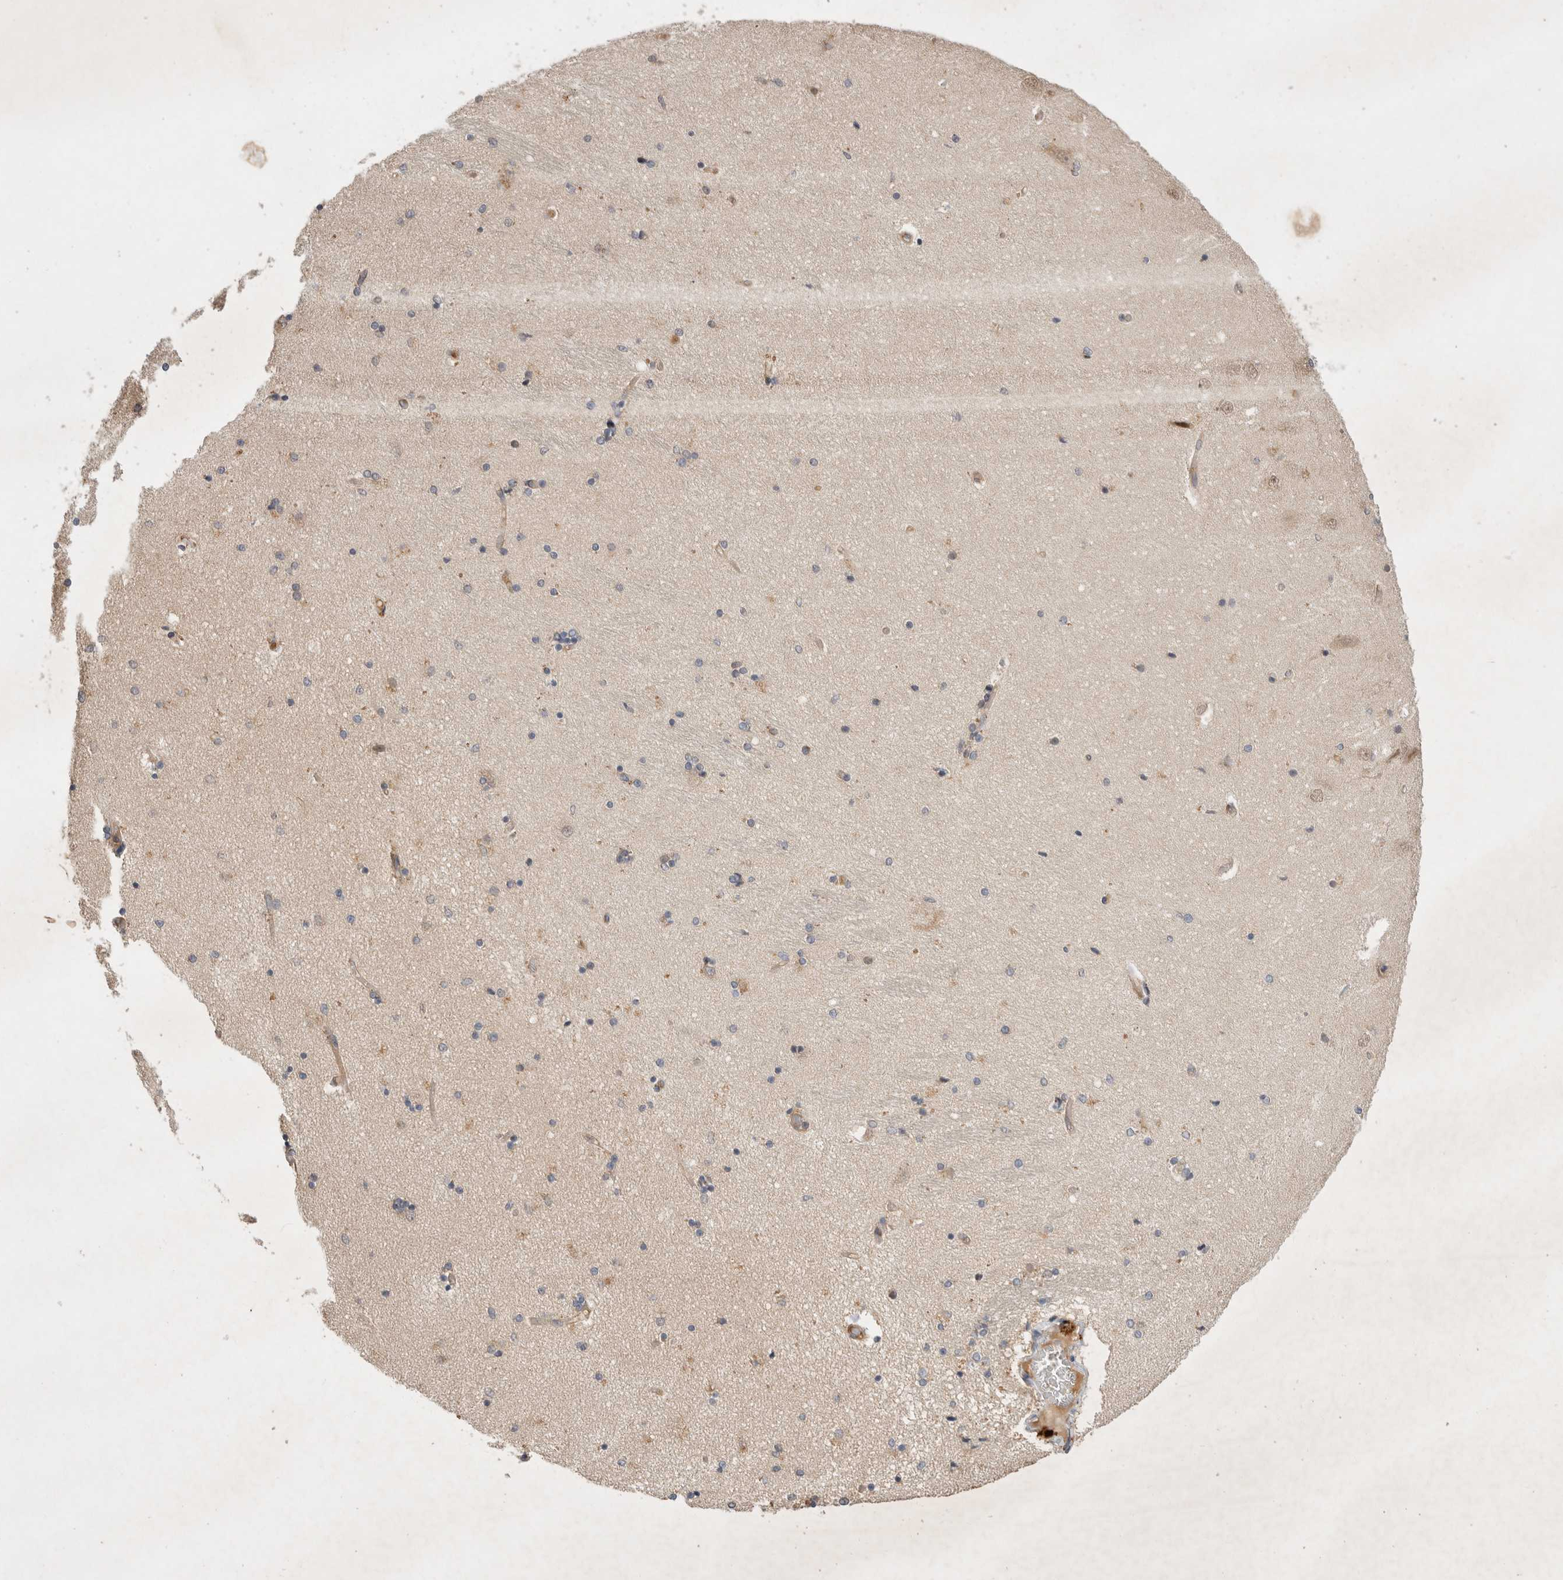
{"staining": {"intensity": "negative", "quantity": "none", "location": "none"}, "tissue": "hippocampus", "cell_type": "Glial cells", "image_type": "normal", "snomed": [{"axis": "morphology", "description": "Normal tissue, NOS"}, {"axis": "topography", "description": "Hippocampus"}], "caption": "This is an immunohistochemistry histopathology image of unremarkable human hippocampus. There is no staining in glial cells.", "gene": "YES1", "patient": {"sex": "female", "age": 54}}